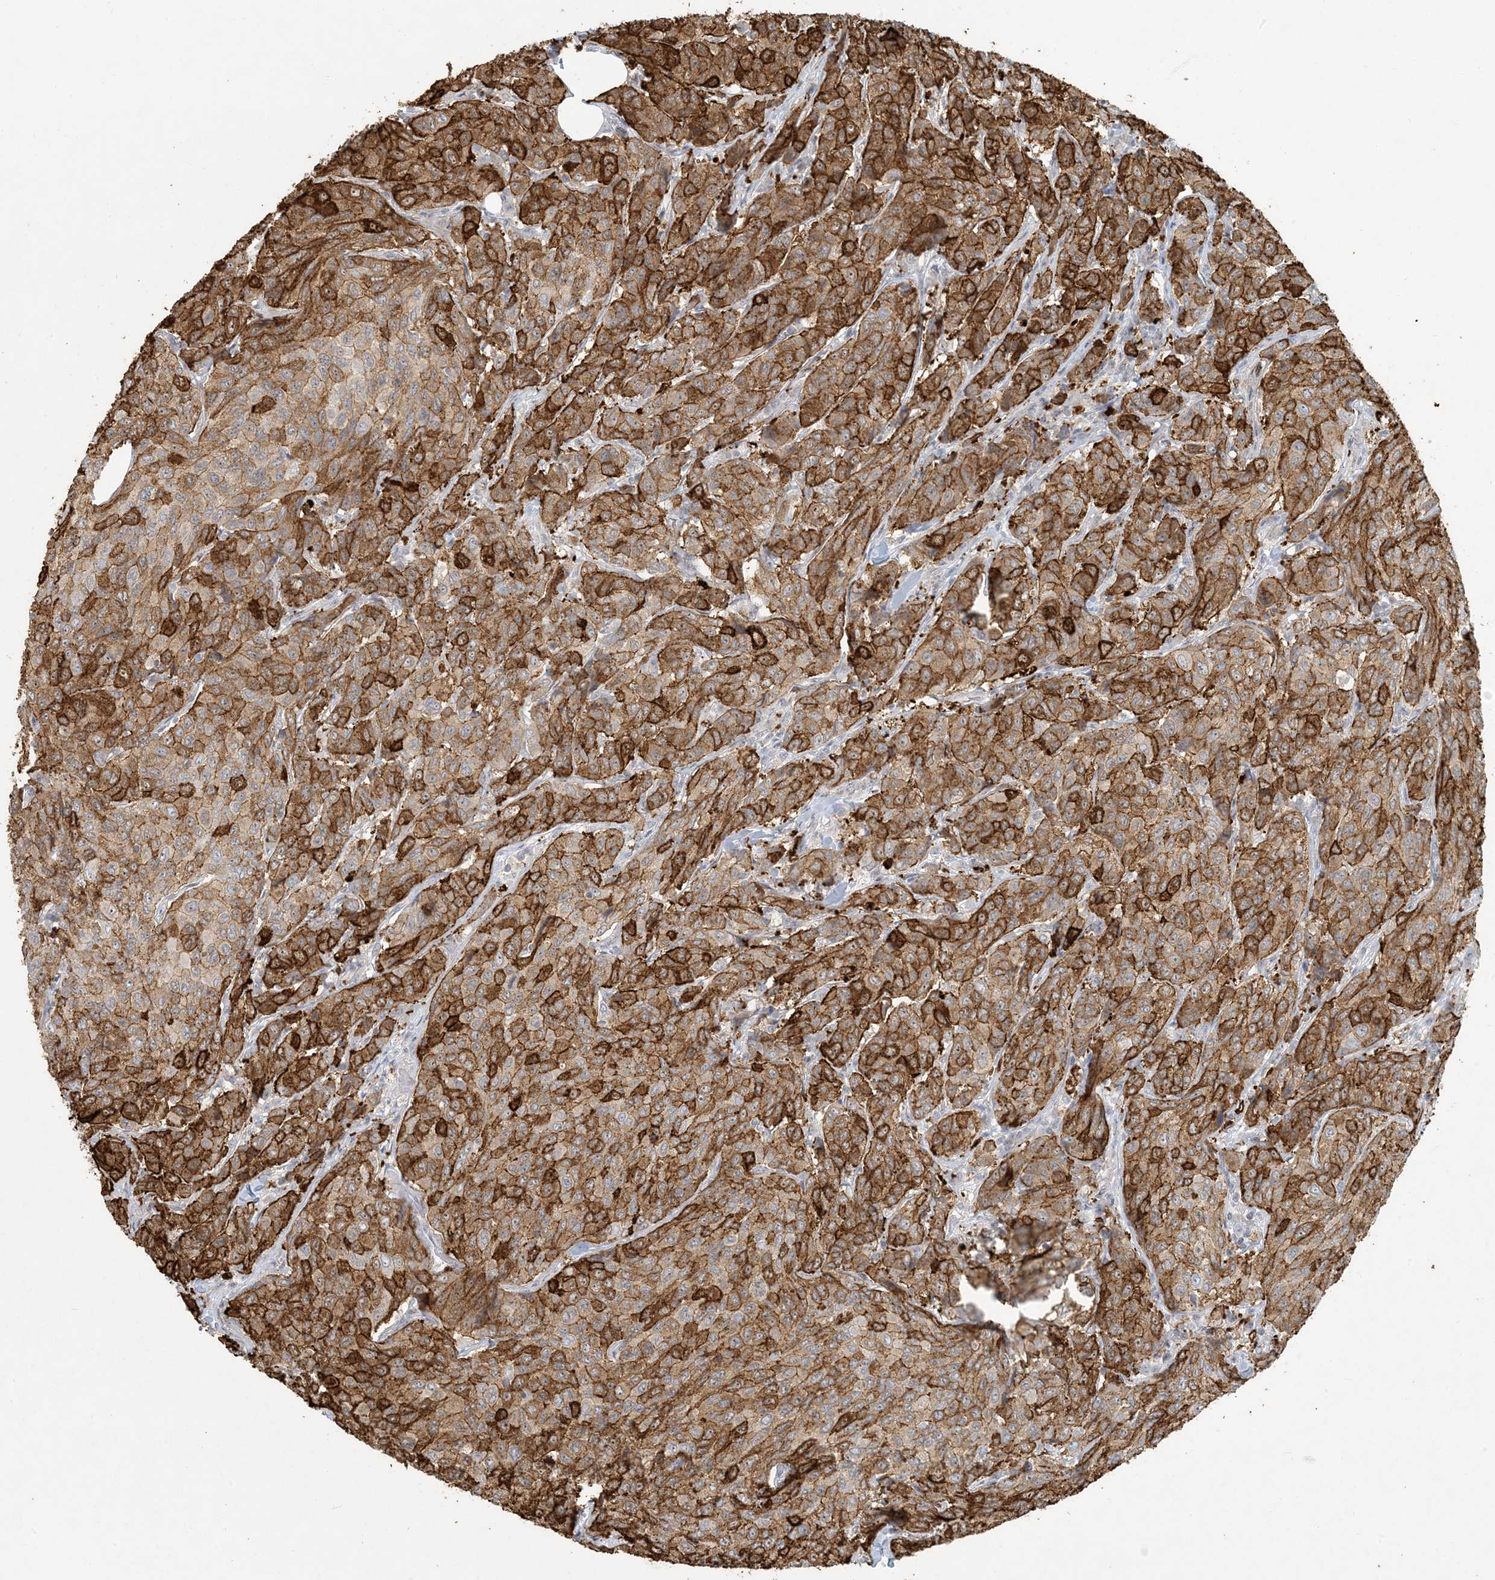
{"staining": {"intensity": "strong", "quantity": ">75%", "location": "cytoplasmic/membranous"}, "tissue": "breast cancer", "cell_type": "Tumor cells", "image_type": "cancer", "snomed": [{"axis": "morphology", "description": "Duct carcinoma"}, {"axis": "topography", "description": "Breast"}], "caption": "Protein expression analysis of human infiltrating ductal carcinoma (breast) reveals strong cytoplasmic/membranous positivity in about >75% of tumor cells.", "gene": "BCORL1", "patient": {"sex": "female", "age": 55}}